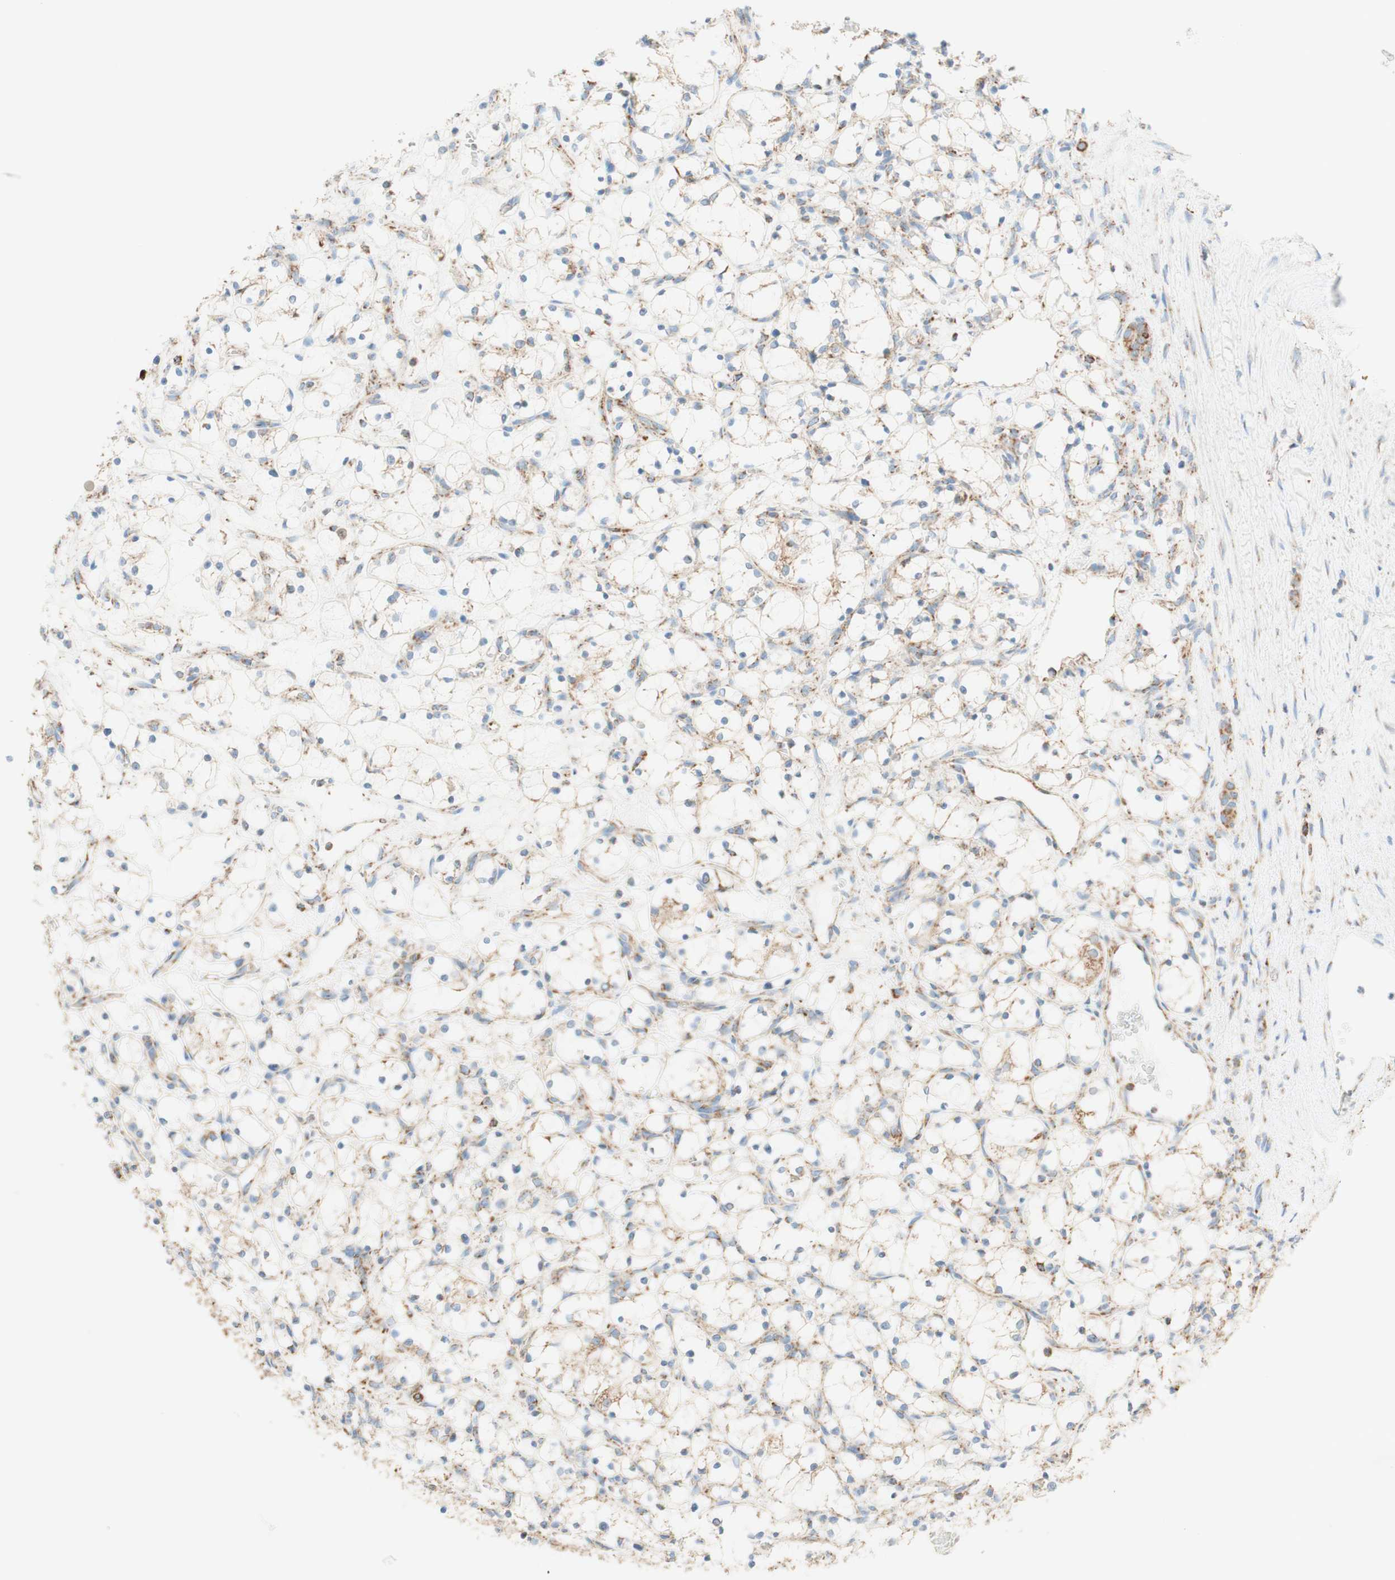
{"staining": {"intensity": "weak", "quantity": "25%-75%", "location": "cytoplasmic/membranous"}, "tissue": "renal cancer", "cell_type": "Tumor cells", "image_type": "cancer", "snomed": [{"axis": "morphology", "description": "Adenocarcinoma, NOS"}, {"axis": "topography", "description": "Kidney"}], "caption": "DAB (3,3'-diaminobenzidine) immunohistochemical staining of human renal adenocarcinoma shows weak cytoplasmic/membranous protein expression in about 25%-75% of tumor cells.", "gene": "TOMM20", "patient": {"sex": "female", "age": 69}}